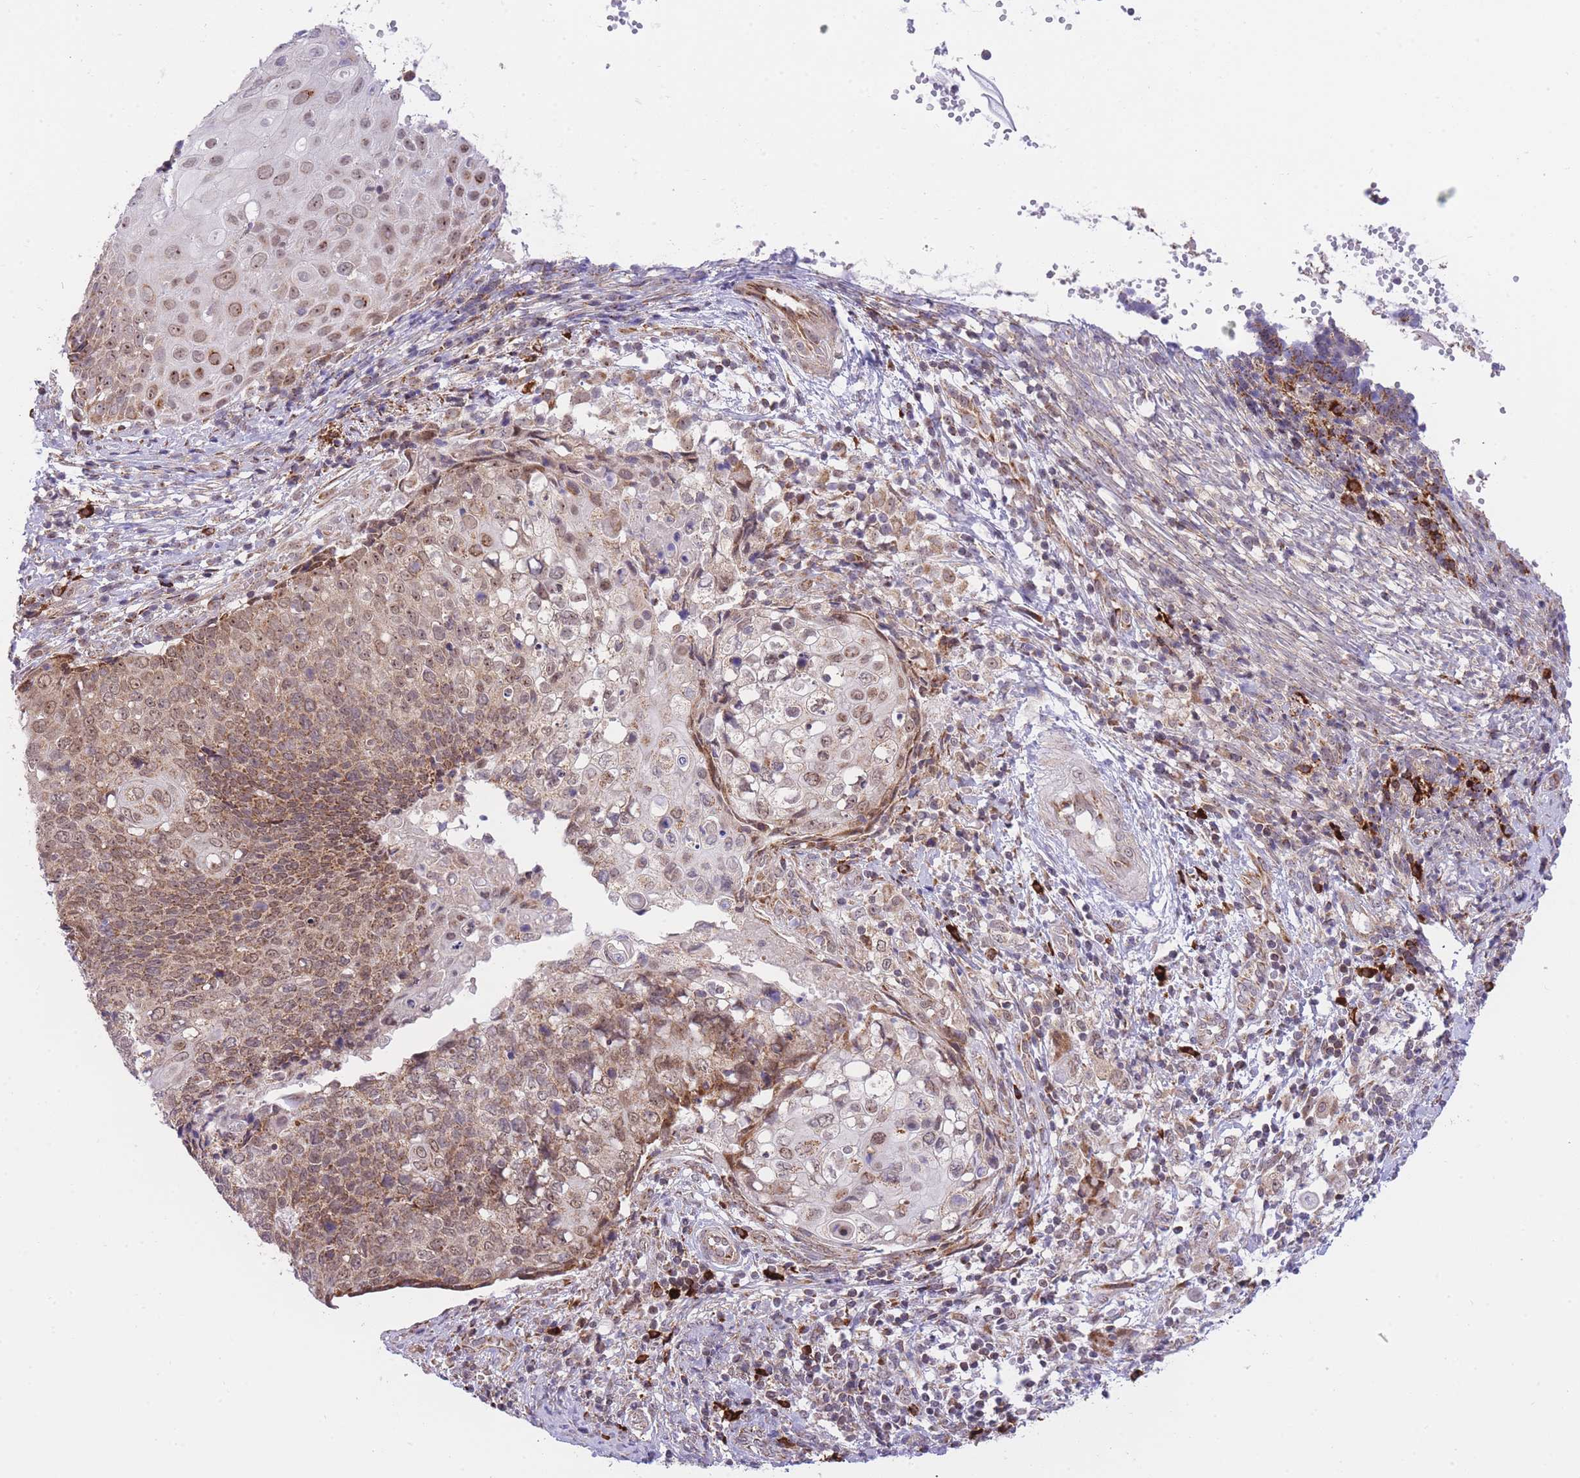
{"staining": {"intensity": "moderate", "quantity": "25%-75%", "location": "cytoplasmic/membranous,nuclear"}, "tissue": "cervical cancer", "cell_type": "Tumor cells", "image_type": "cancer", "snomed": [{"axis": "morphology", "description": "Squamous cell carcinoma, NOS"}, {"axis": "topography", "description": "Cervix"}], "caption": "DAB immunohistochemical staining of squamous cell carcinoma (cervical) shows moderate cytoplasmic/membranous and nuclear protein expression in about 25%-75% of tumor cells.", "gene": "EXOSC8", "patient": {"sex": "female", "age": 39}}